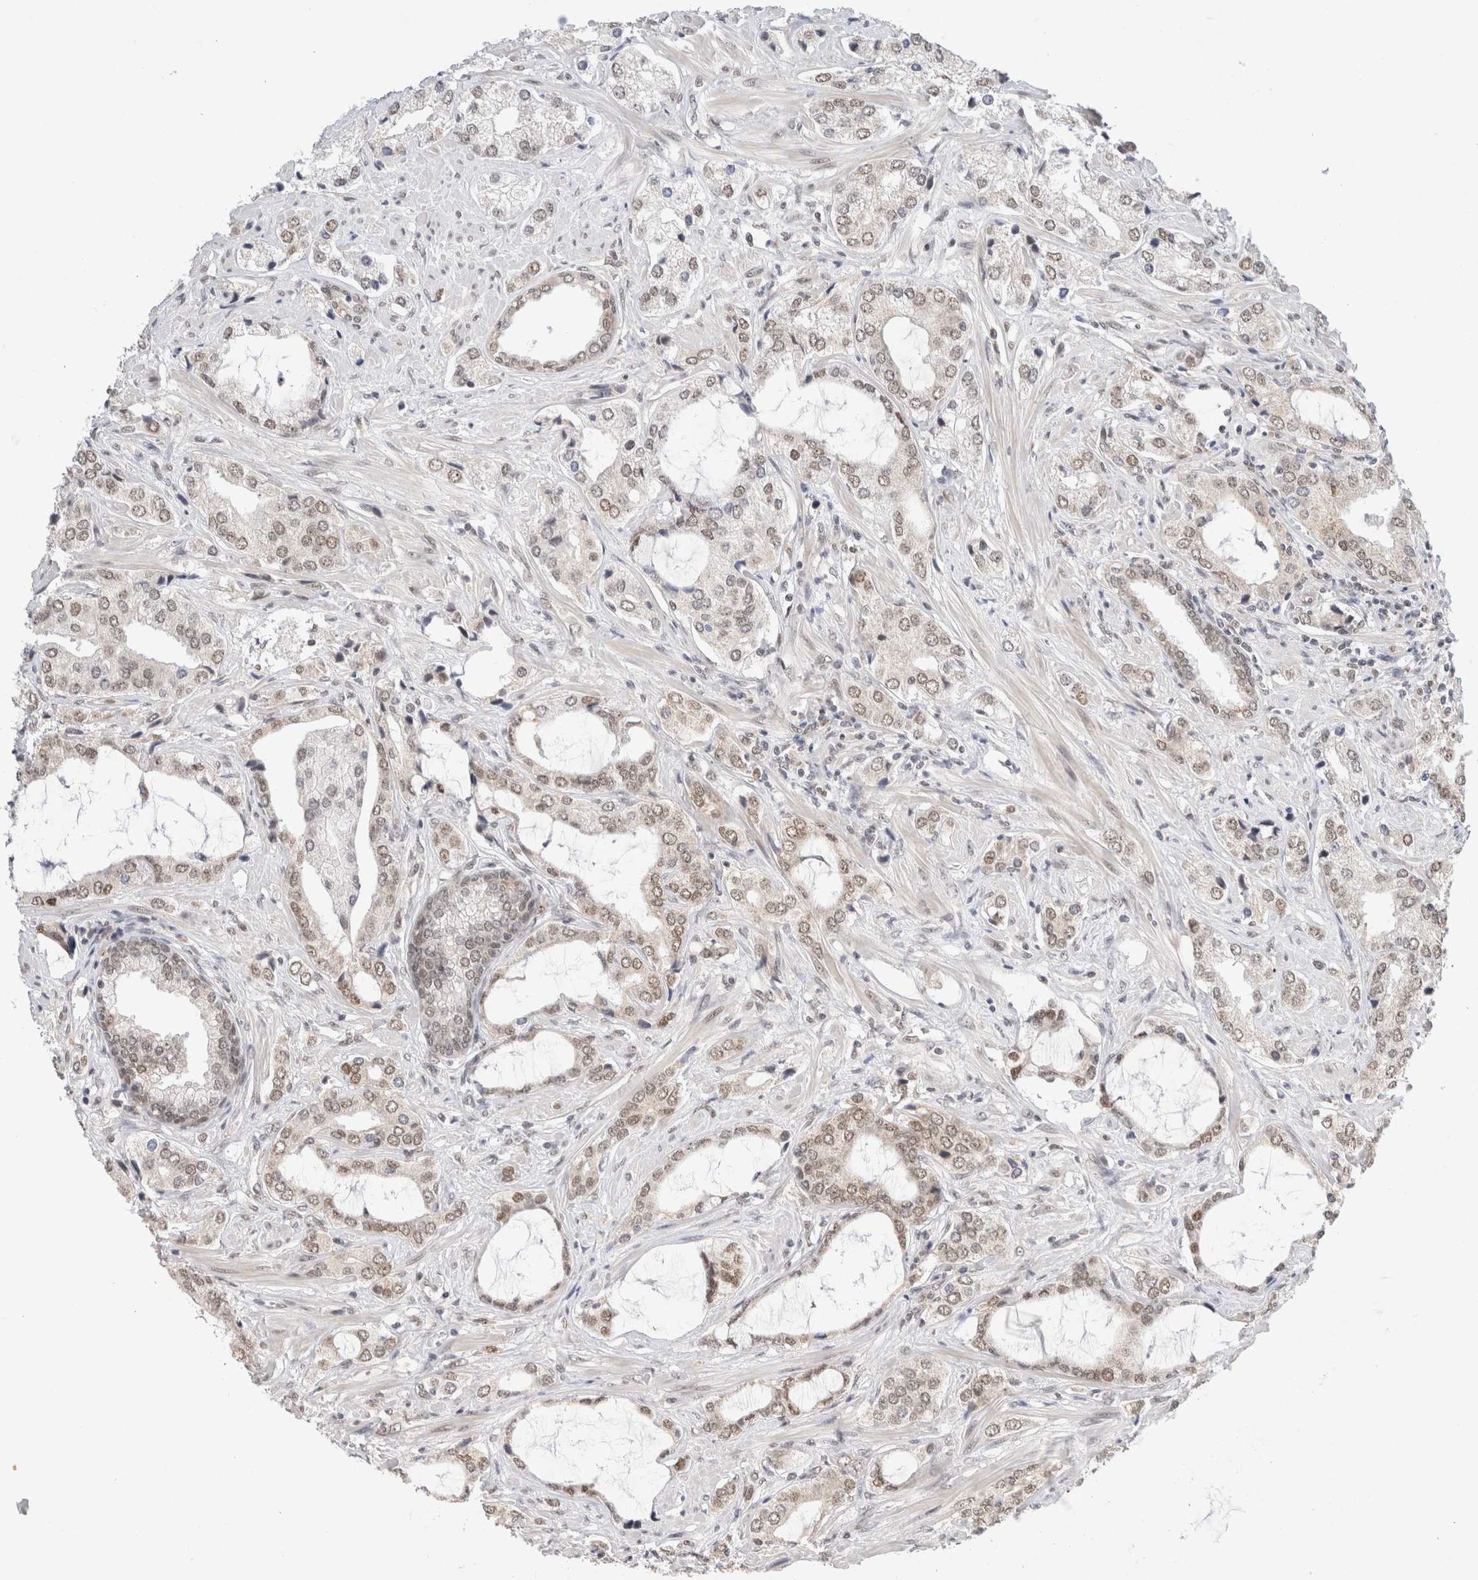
{"staining": {"intensity": "weak", "quantity": ">75%", "location": "nuclear"}, "tissue": "prostate cancer", "cell_type": "Tumor cells", "image_type": "cancer", "snomed": [{"axis": "morphology", "description": "Adenocarcinoma, High grade"}, {"axis": "topography", "description": "Prostate"}], "caption": "An image of prostate high-grade adenocarcinoma stained for a protein exhibits weak nuclear brown staining in tumor cells.", "gene": "GTF2I", "patient": {"sex": "male", "age": 66}}